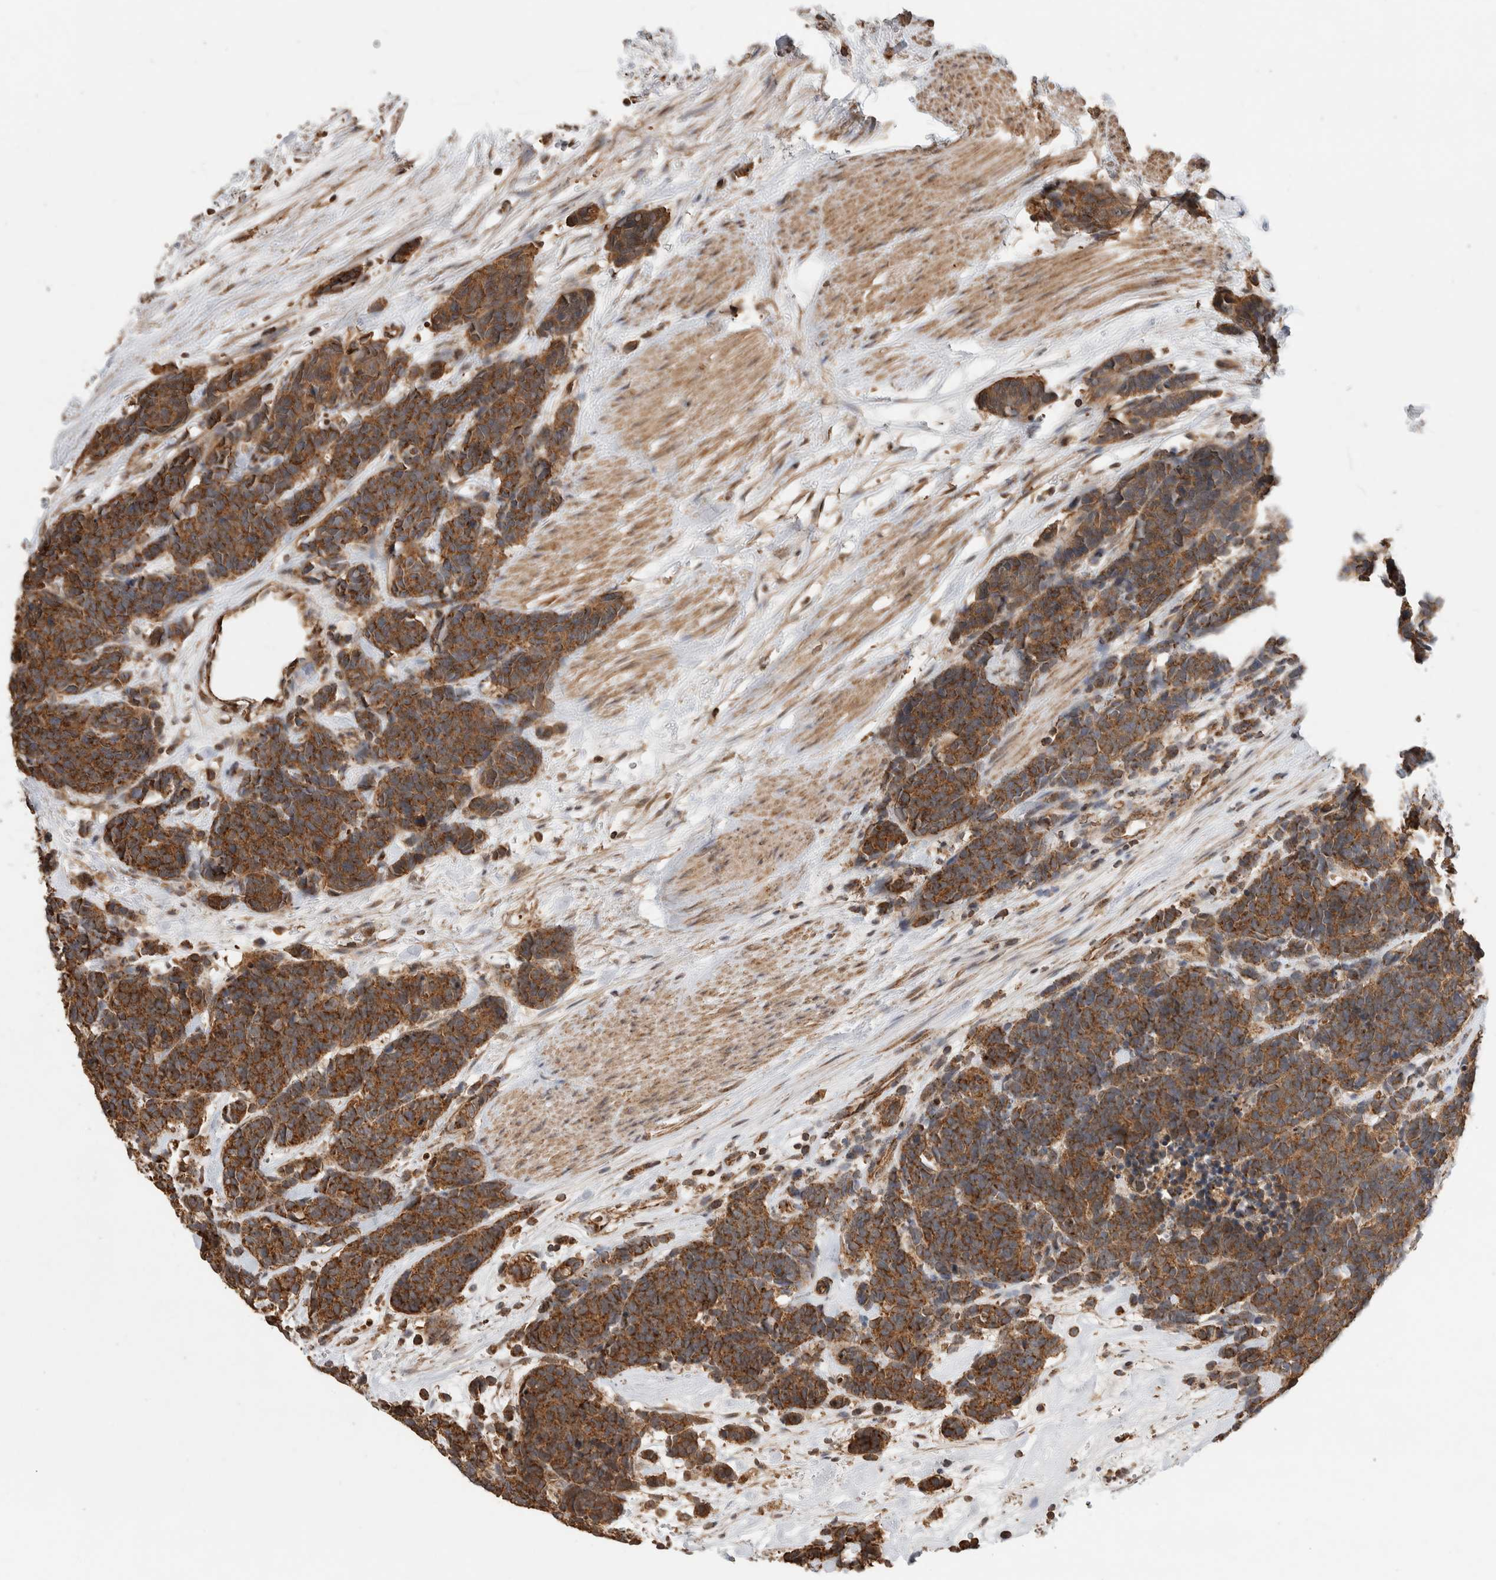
{"staining": {"intensity": "strong", "quantity": ">75%", "location": "cytoplasmic/membranous"}, "tissue": "carcinoid", "cell_type": "Tumor cells", "image_type": "cancer", "snomed": [{"axis": "morphology", "description": "Carcinoma, NOS"}, {"axis": "morphology", "description": "Carcinoid, malignant, NOS"}, {"axis": "topography", "description": "Urinary bladder"}], "caption": "This is an image of IHC staining of carcinoid, which shows strong staining in the cytoplasmic/membranous of tumor cells.", "gene": "IMMP2L", "patient": {"sex": "male", "age": 57}}